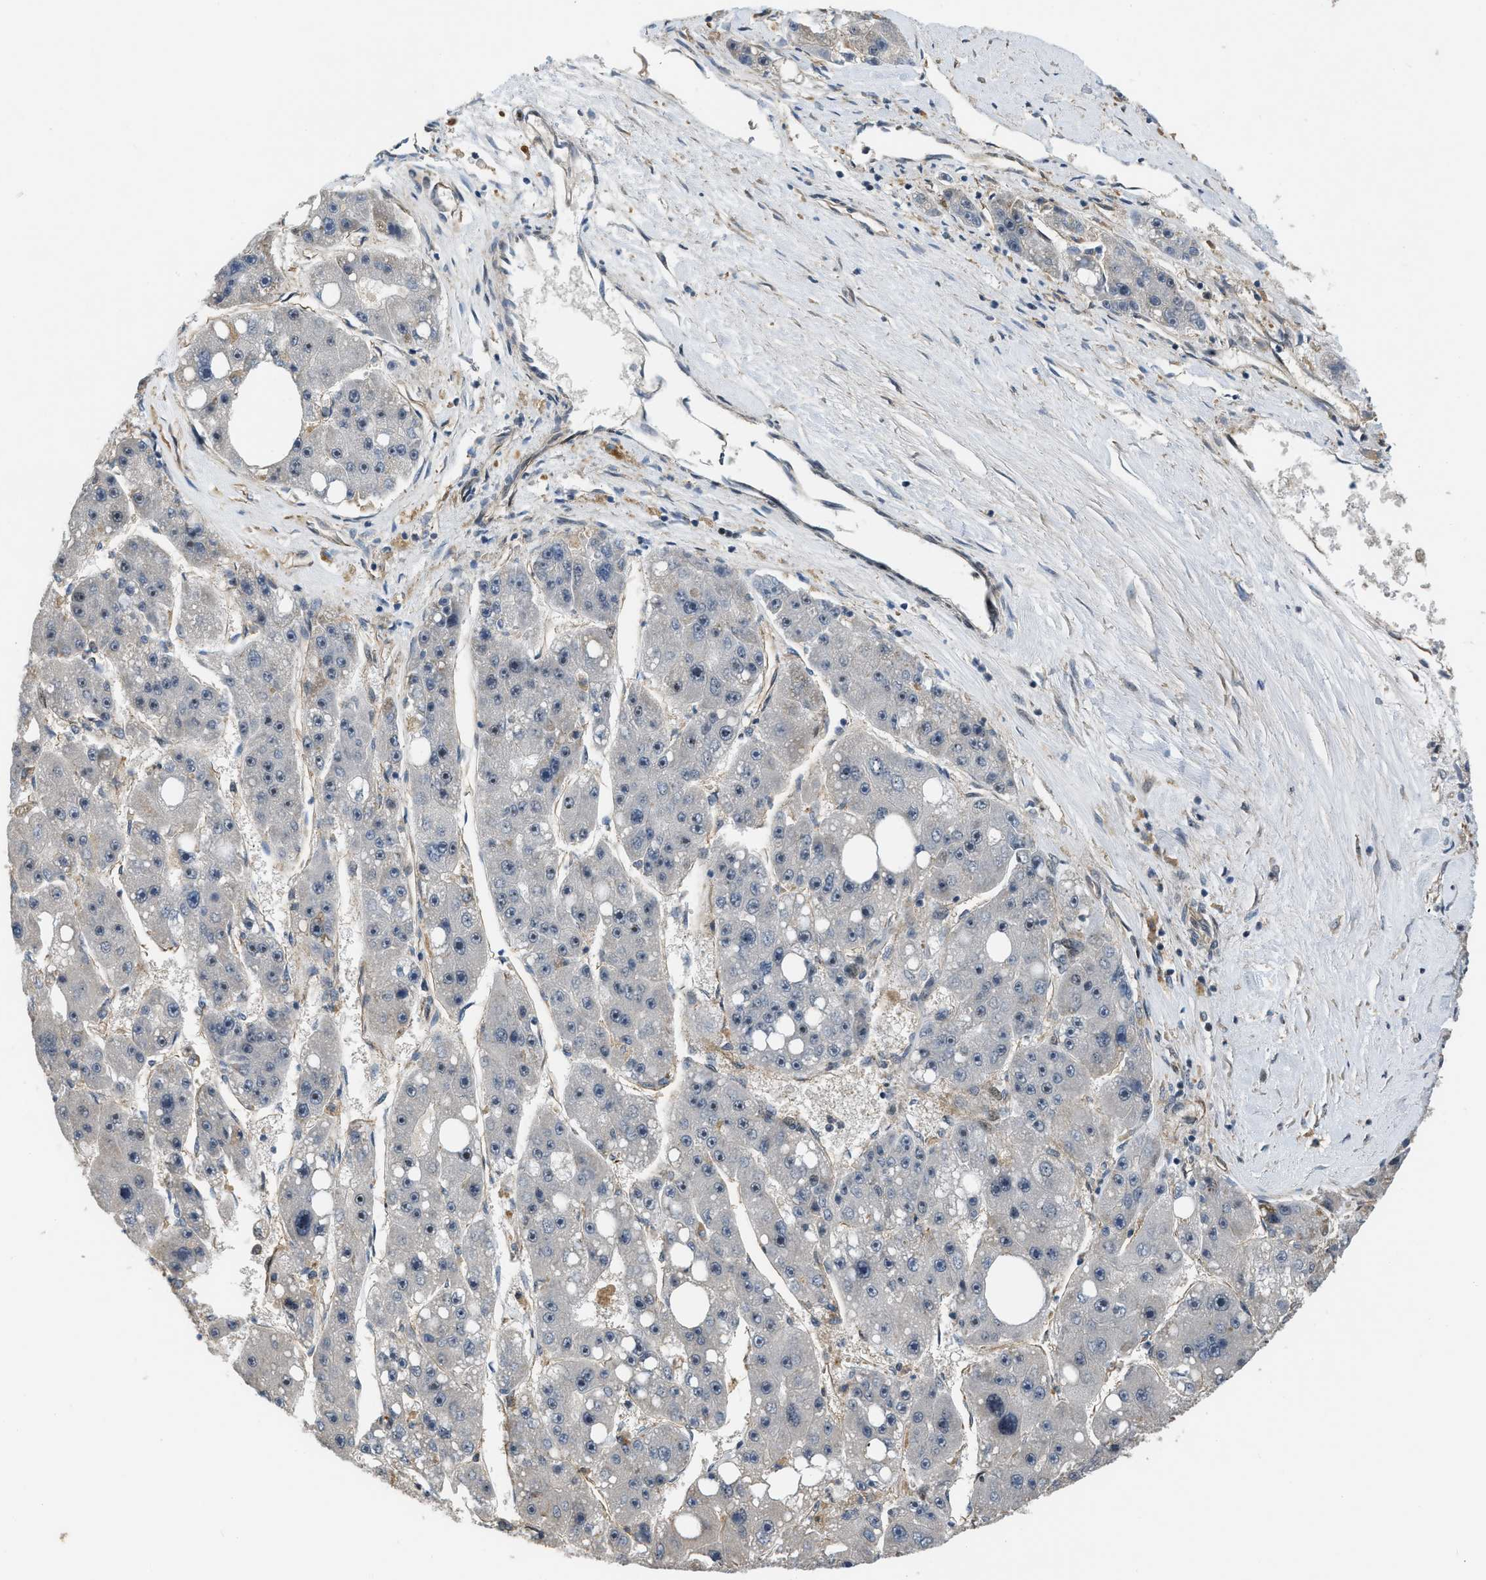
{"staining": {"intensity": "negative", "quantity": "none", "location": "none"}, "tissue": "liver cancer", "cell_type": "Tumor cells", "image_type": "cancer", "snomed": [{"axis": "morphology", "description": "Carcinoma, Hepatocellular, NOS"}, {"axis": "topography", "description": "Liver"}], "caption": "There is no significant positivity in tumor cells of hepatocellular carcinoma (liver).", "gene": "LTA4H", "patient": {"sex": "female", "age": 61}}